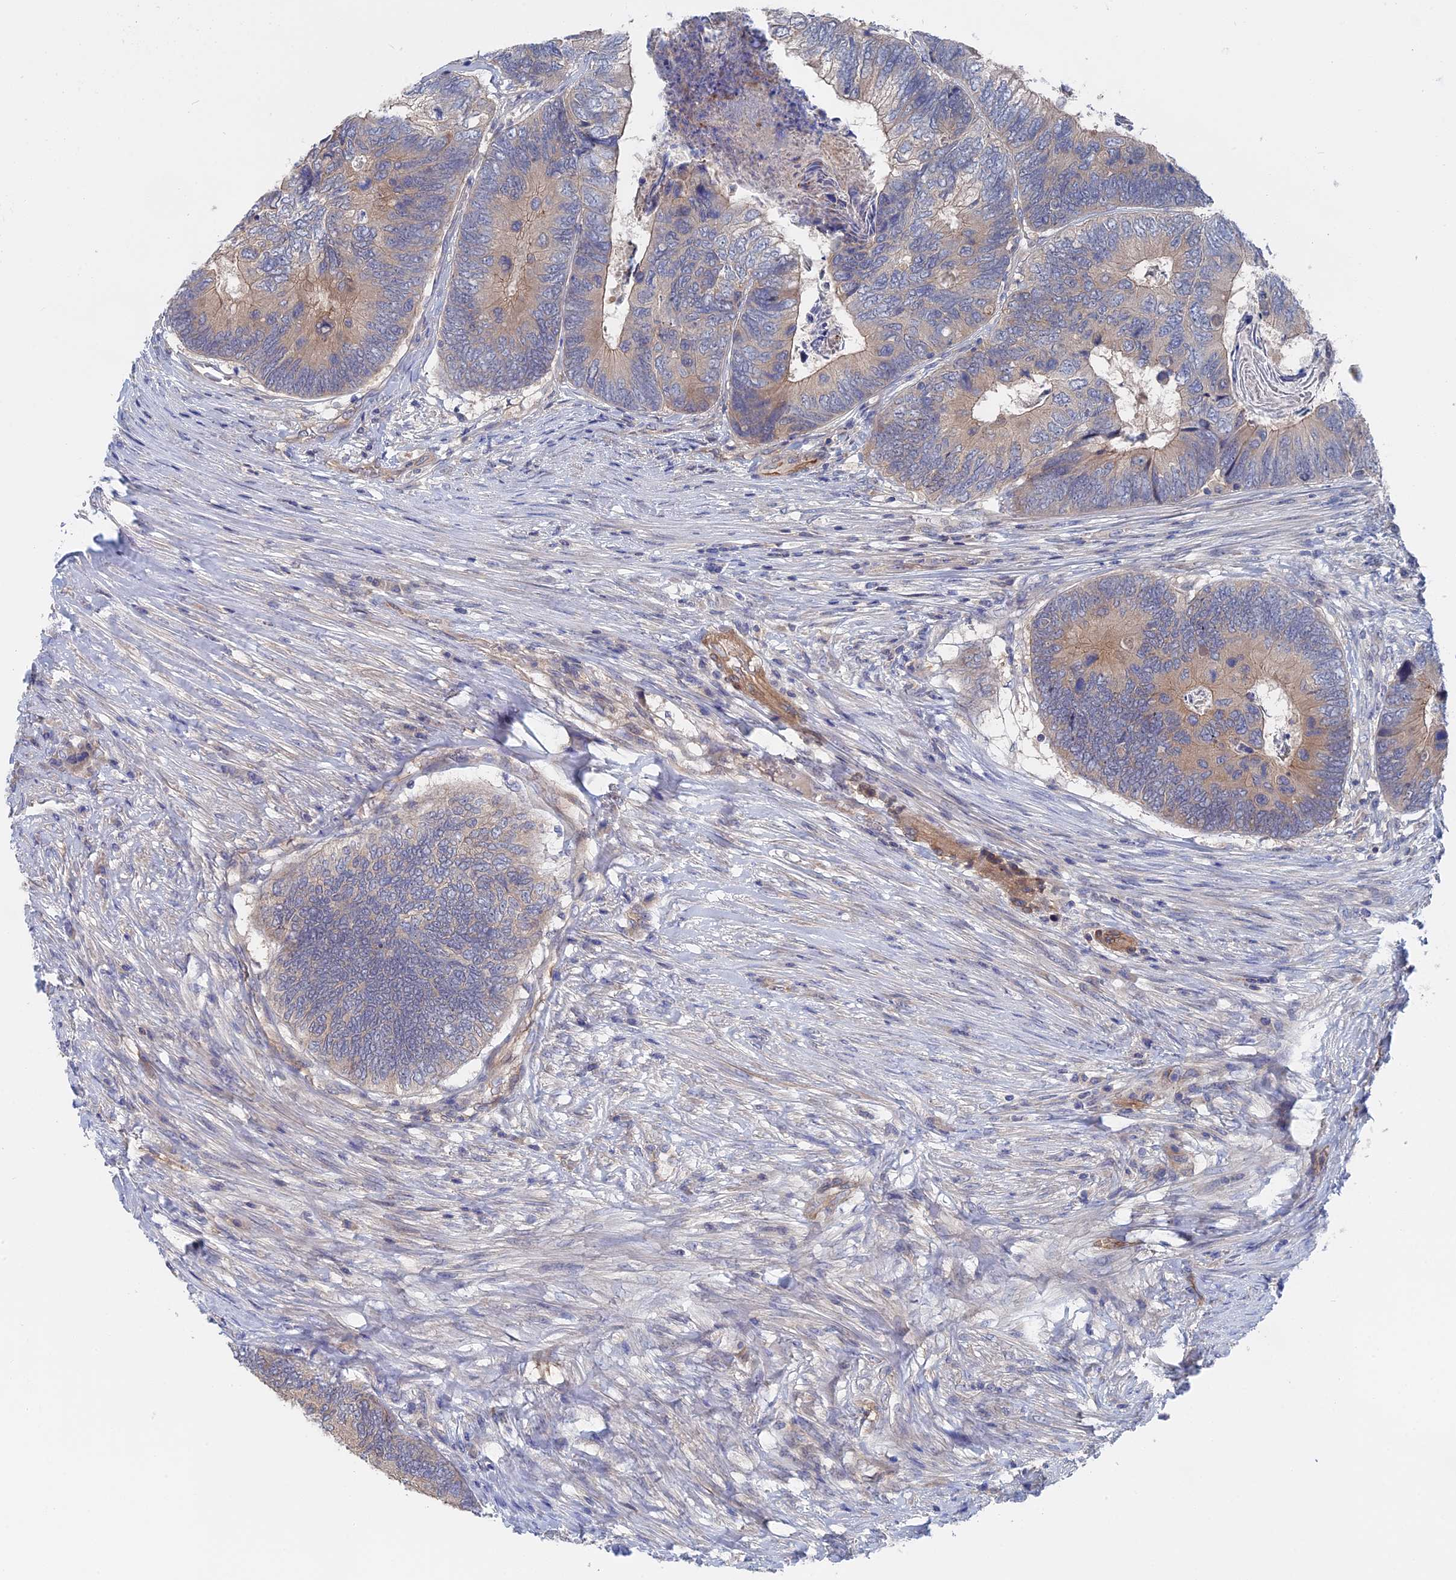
{"staining": {"intensity": "weak", "quantity": "25%-75%", "location": "cytoplasmic/membranous"}, "tissue": "colorectal cancer", "cell_type": "Tumor cells", "image_type": "cancer", "snomed": [{"axis": "morphology", "description": "Adenocarcinoma, NOS"}, {"axis": "topography", "description": "Colon"}], "caption": "The immunohistochemical stain labels weak cytoplasmic/membranous positivity in tumor cells of adenocarcinoma (colorectal) tissue.", "gene": "MTHFSD", "patient": {"sex": "female", "age": 67}}